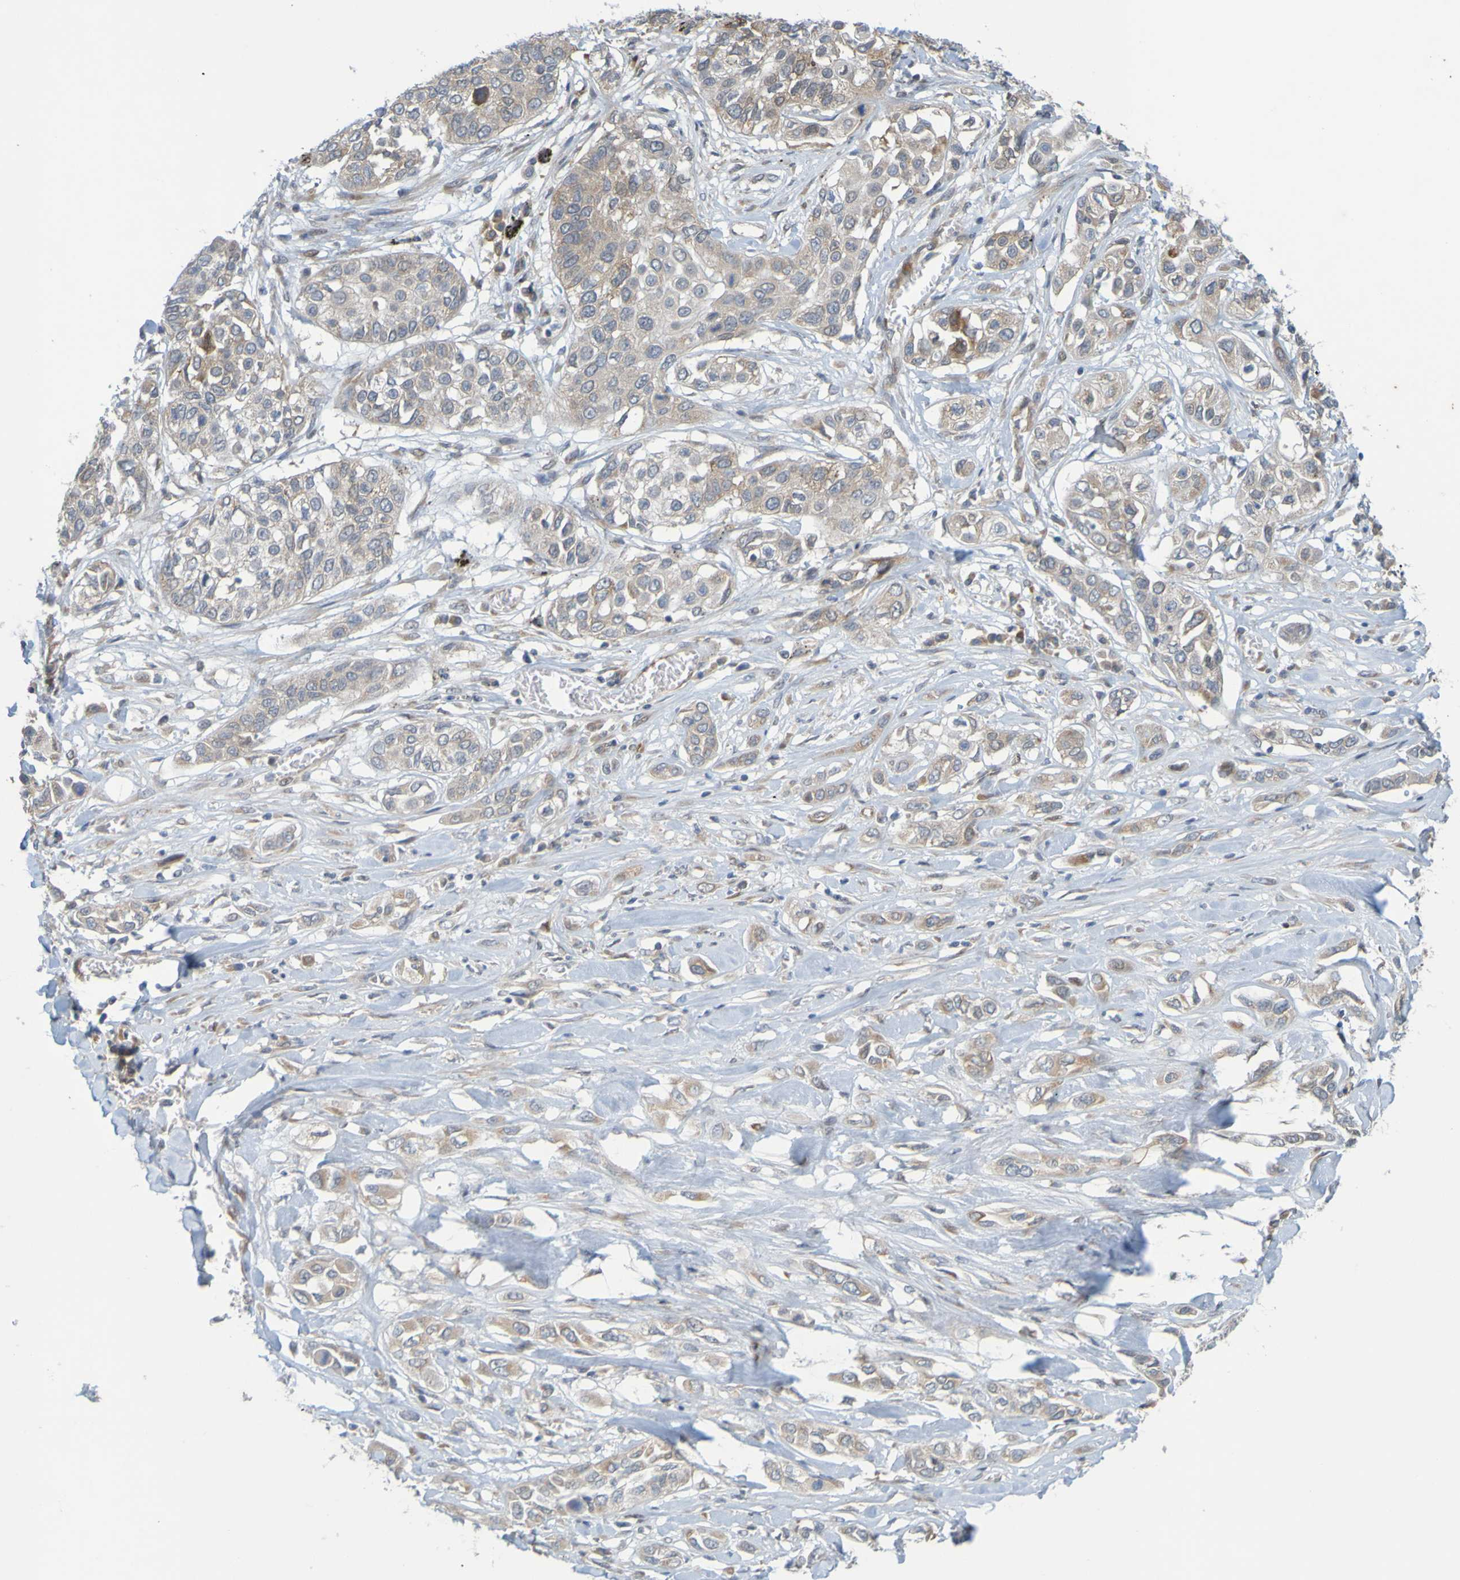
{"staining": {"intensity": "moderate", "quantity": "25%-75%", "location": "cytoplasmic/membranous"}, "tissue": "lung cancer", "cell_type": "Tumor cells", "image_type": "cancer", "snomed": [{"axis": "morphology", "description": "Squamous cell carcinoma, NOS"}, {"axis": "topography", "description": "Lung"}], "caption": "Lung squamous cell carcinoma stained for a protein (brown) demonstrates moderate cytoplasmic/membranous positive expression in approximately 25%-75% of tumor cells.", "gene": "MOGS", "patient": {"sex": "male", "age": 71}}